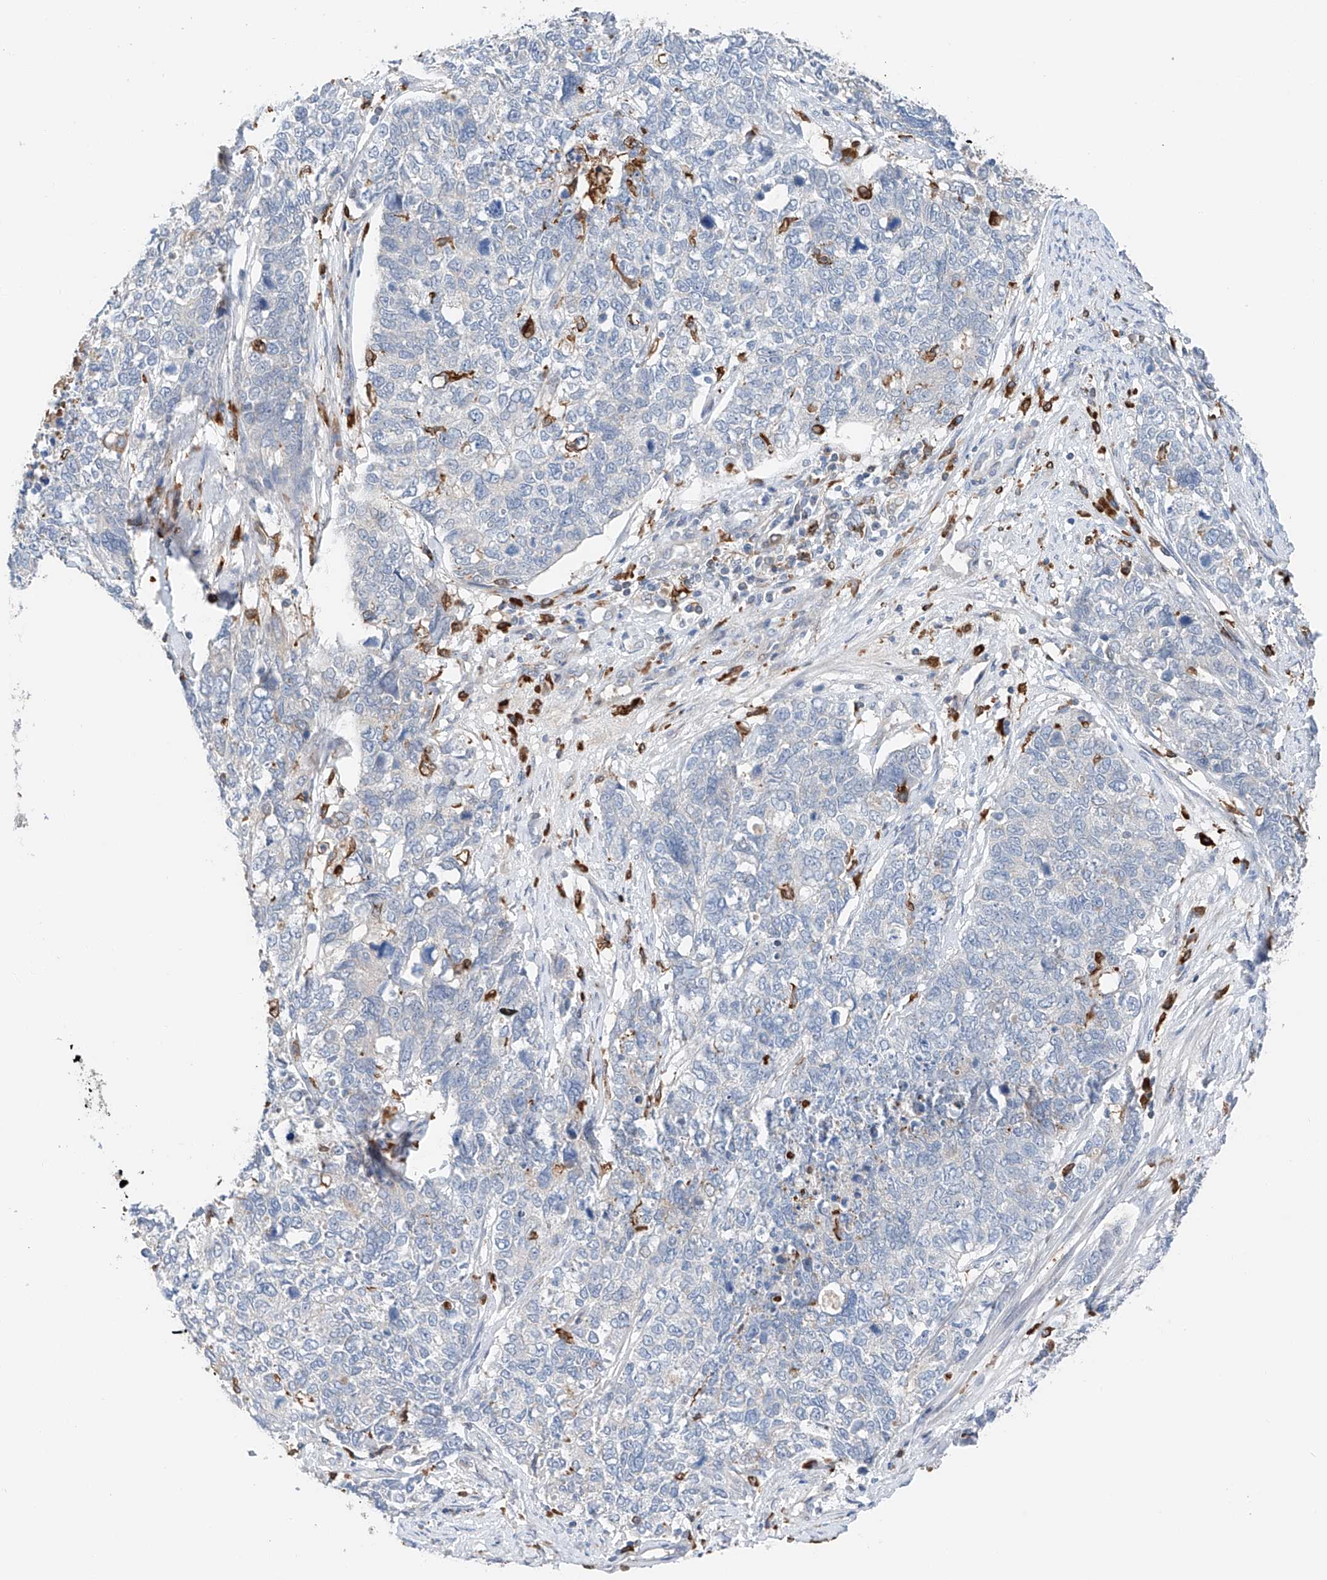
{"staining": {"intensity": "negative", "quantity": "none", "location": "none"}, "tissue": "cervical cancer", "cell_type": "Tumor cells", "image_type": "cancer", "snomed": [{"axis": "morphology", "description": "Squamous cell carcinoma, NOS"}, {"axis": "topography", "description": "Cervix"}], "caption": "High power microscopy histopathology image of an immunohistochemistry (IHC) micrograph of cervical cancer (squamous cell carcinoma), revealing no significant positivity in tumor cells.", "gene": "TBXAS1", "patient": {"sex": "female", "age": 63}}